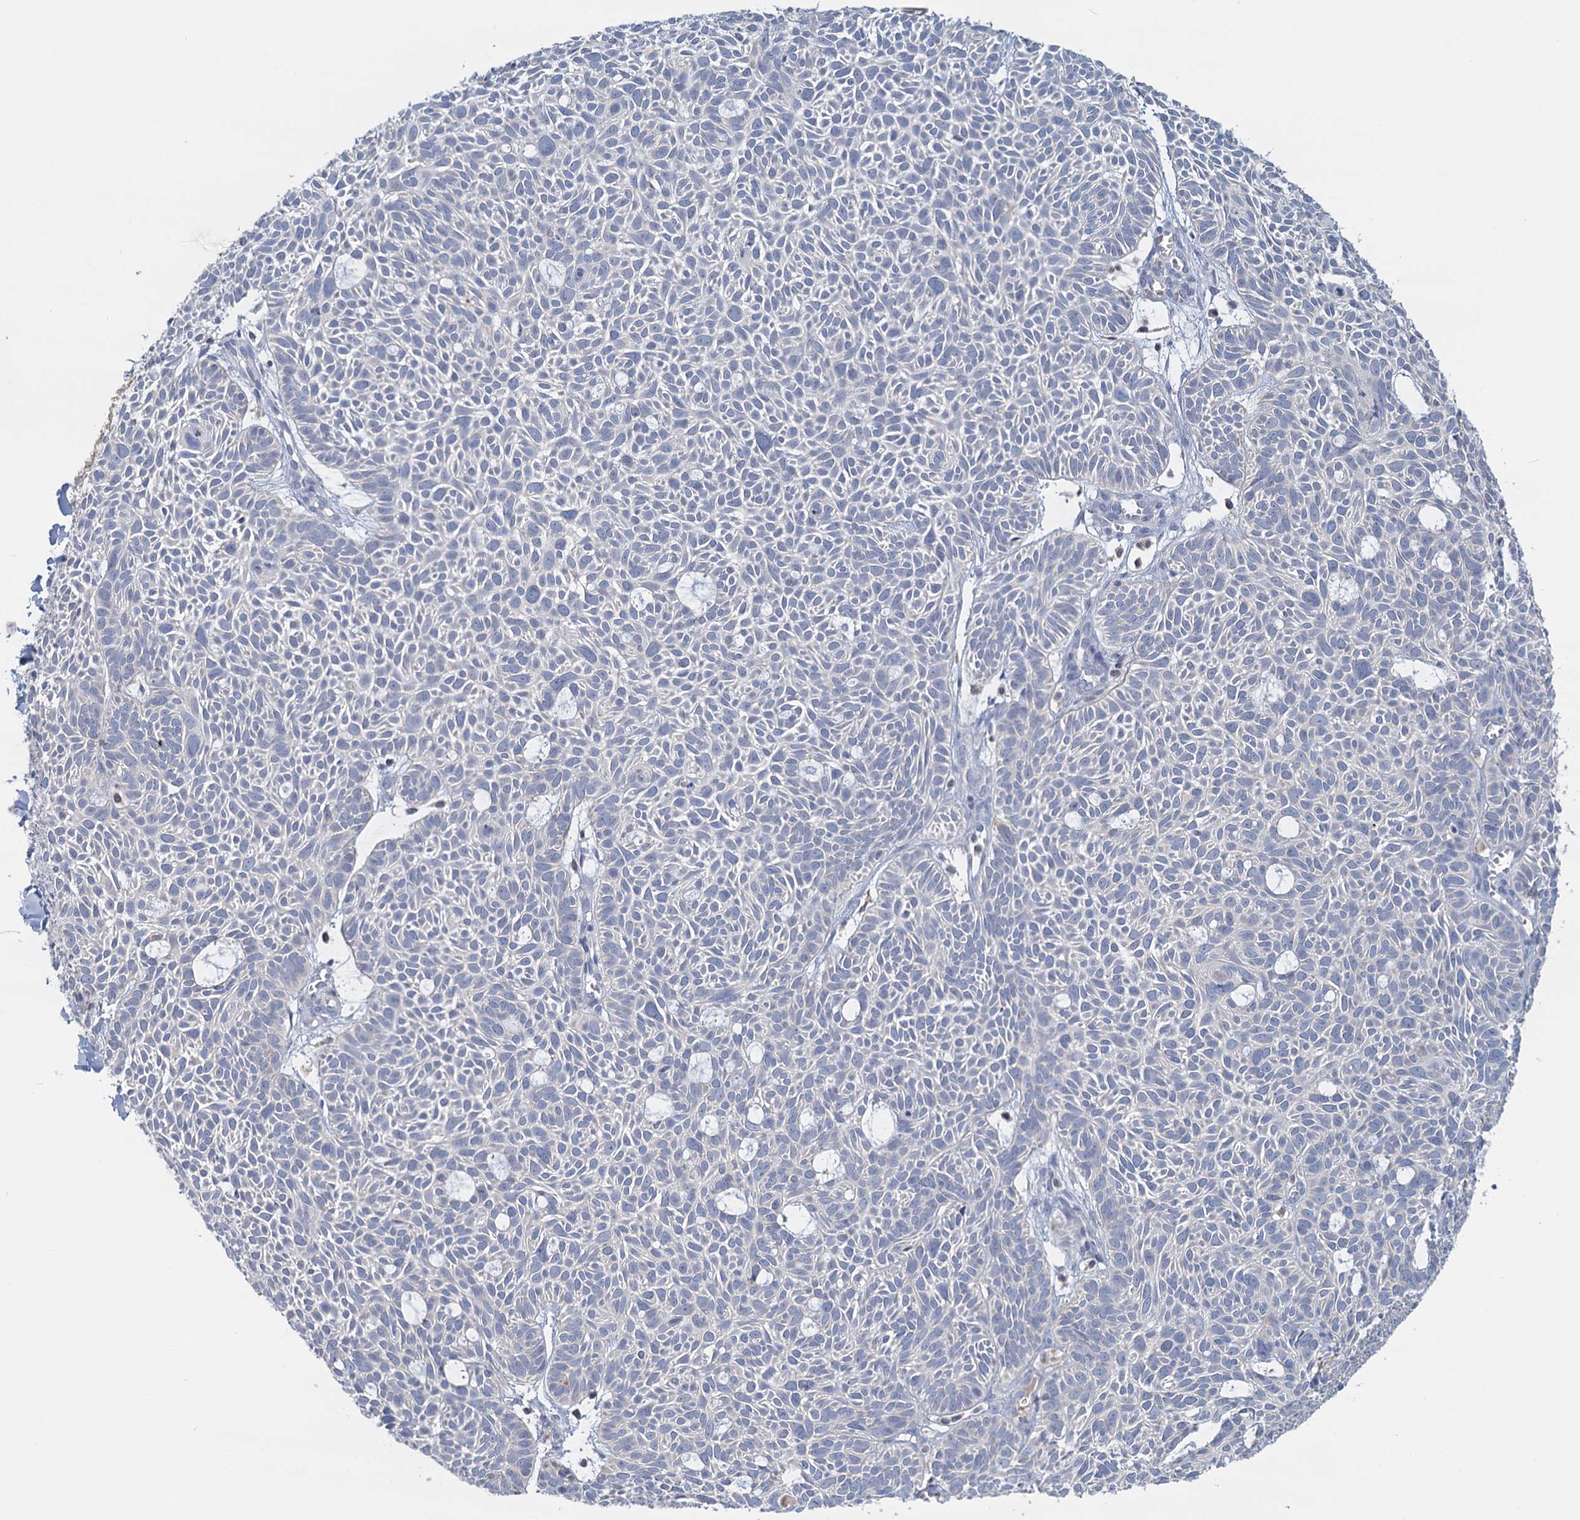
{"staining": {"intensity": "negative", "quantity": "none", "location": "none"}, "tissue": "skin cancer", "cell_type": "Tumor cells", "image_type": "cancer", "snomed": [{"axis": "morphology", "description": "Basal cell carcinoma"}, {"axis": "topography", "description": "Skin"}], "caption": "This histopathology image is of skin cancer (basal cell carcinoma) stained with IHC to label a protein in brown with the nuclei are counter-stained blue. There is no positivity in tumor cells.", "gene": "ANKRD16", "patient": {"sex": "male", "age": 69}}